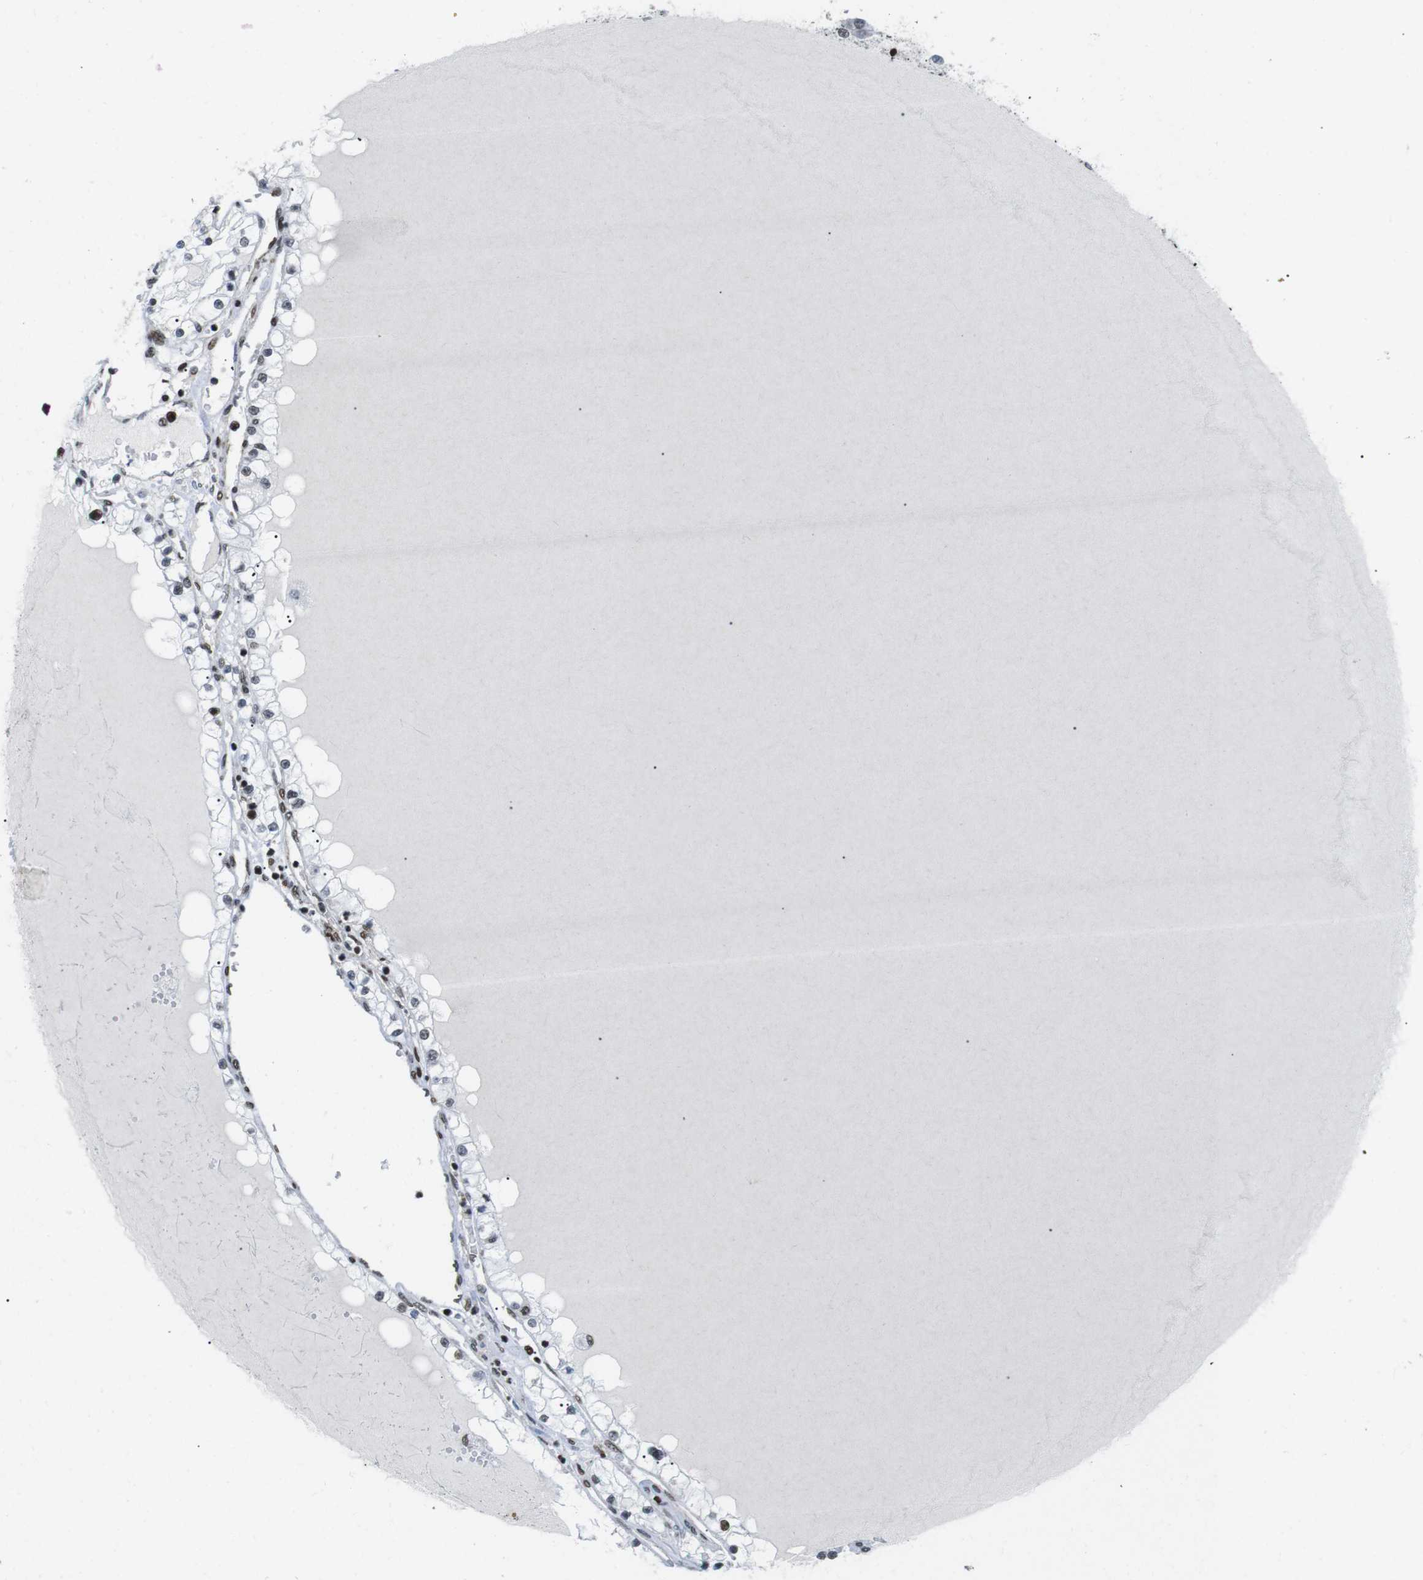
{"staining": {"intensity": "moderate", "quantity": "<25%", "location": "nuclear"}, "tissue": "renal cancer", "cell_type": "Tumor cells", "image_type": "cancer", "snomed": [{"axis": "morphology", "description": "Adenocarcinoma, NOS"}, {"axis": "topography", "description": "Kidney"}], "caption": "Moderate nuclear expression is appreciated in about <25% of tumor cells in renal adenocarcinoma.", "gene": "ARID1A", "patient": {"sex": "male", "age": 68}}